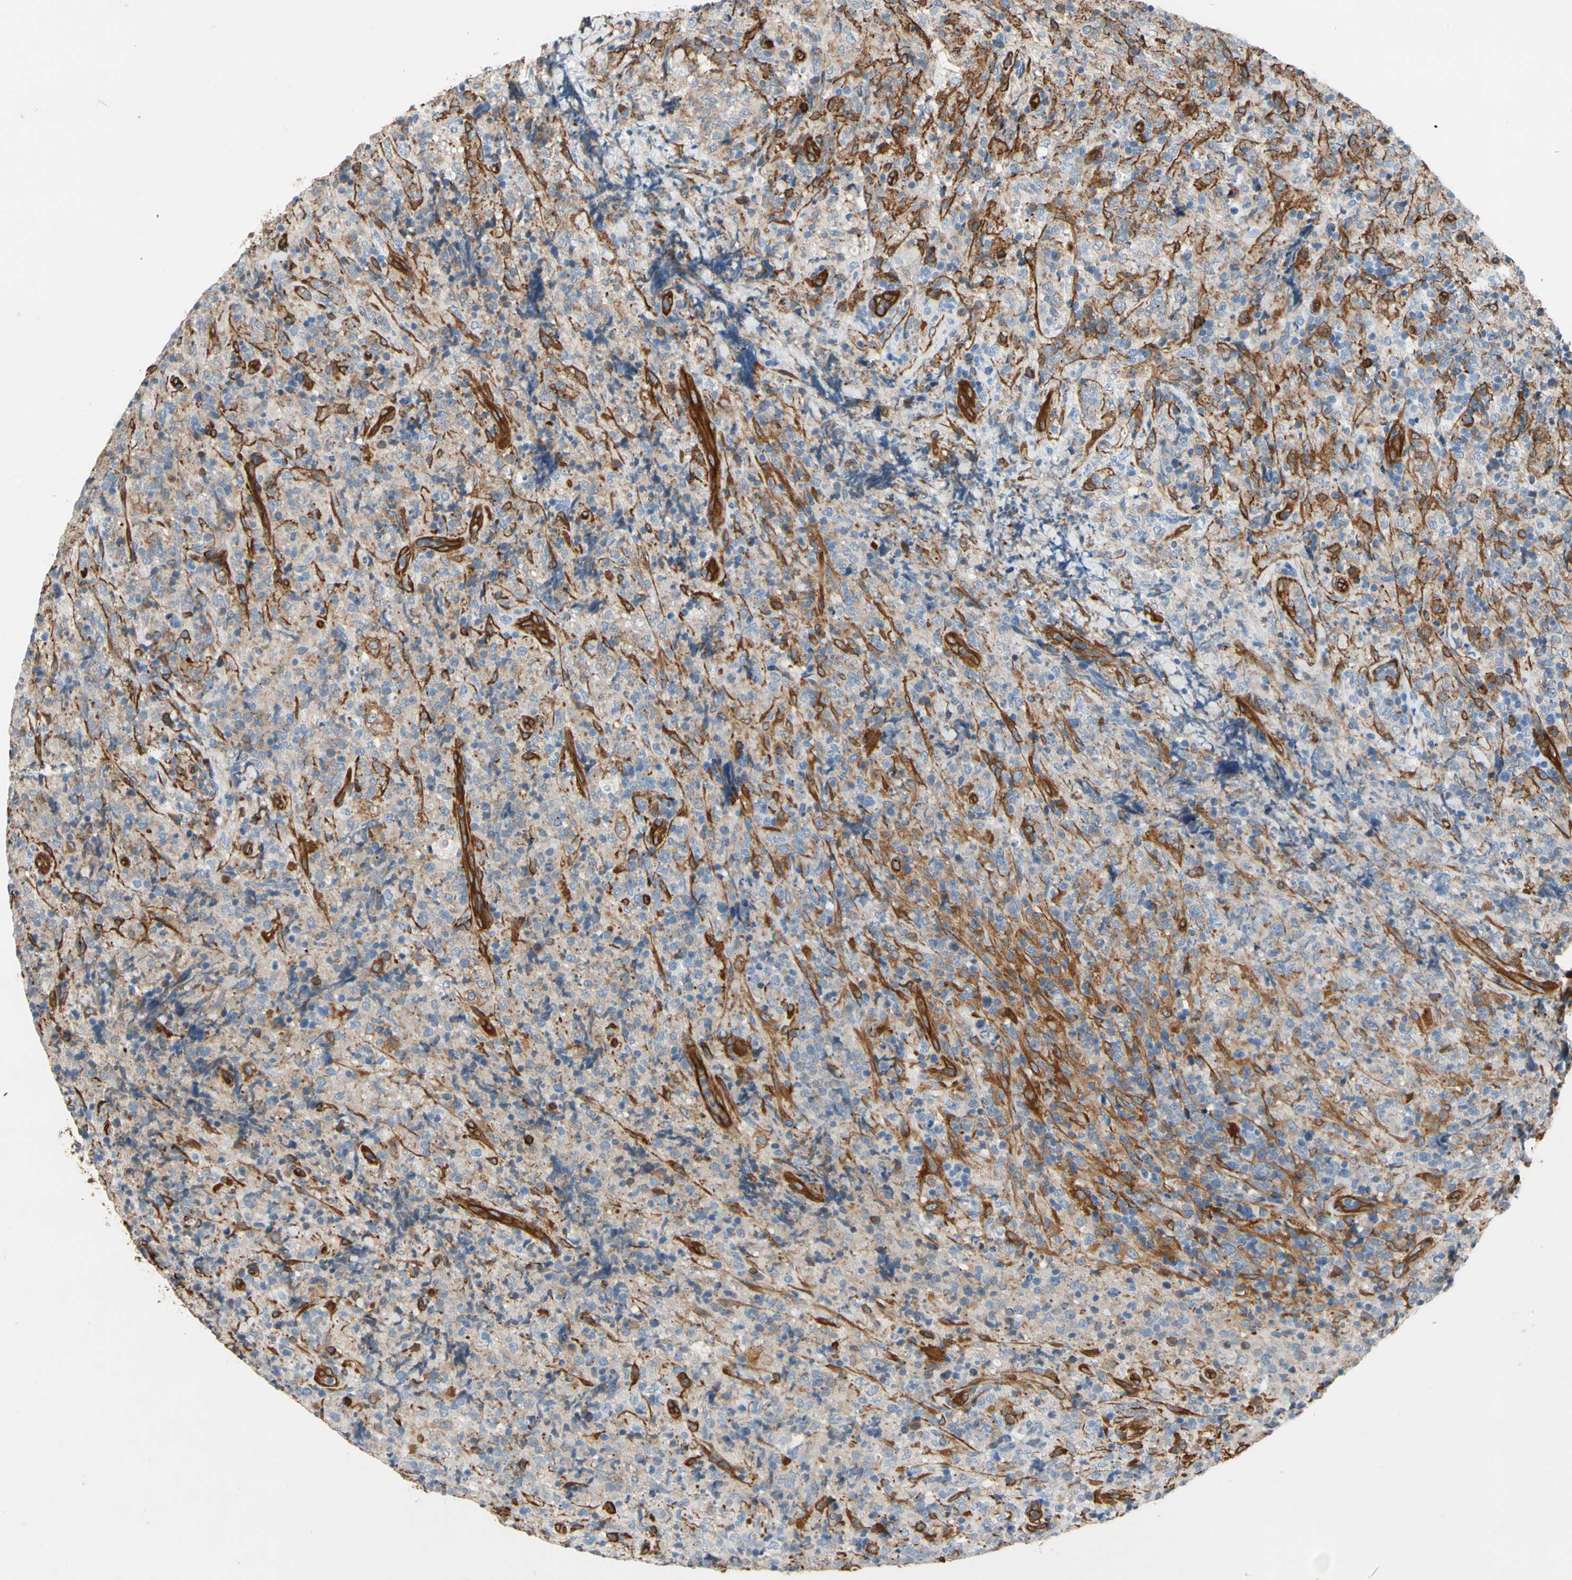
{"staining": {"intensity": "weak", "quantity": "<25%", "location": "cytoplasmic/membranous"}, "tissue": "lymphoma", "cell_type": "Tumor cells", "image_type": "cancer", "snomed": [{"axis": "morphology", "description": "Malignant lymphoma, non-Hodgkin's type, High grade"}, {"axis": "topography", "description": "Tonsil"}], "caption": "A micrograph of human lymphoma is negative for staining in tumor cells.", "gene": "CTTNBP2", "patient": {"sex": "female", "age": 36}}